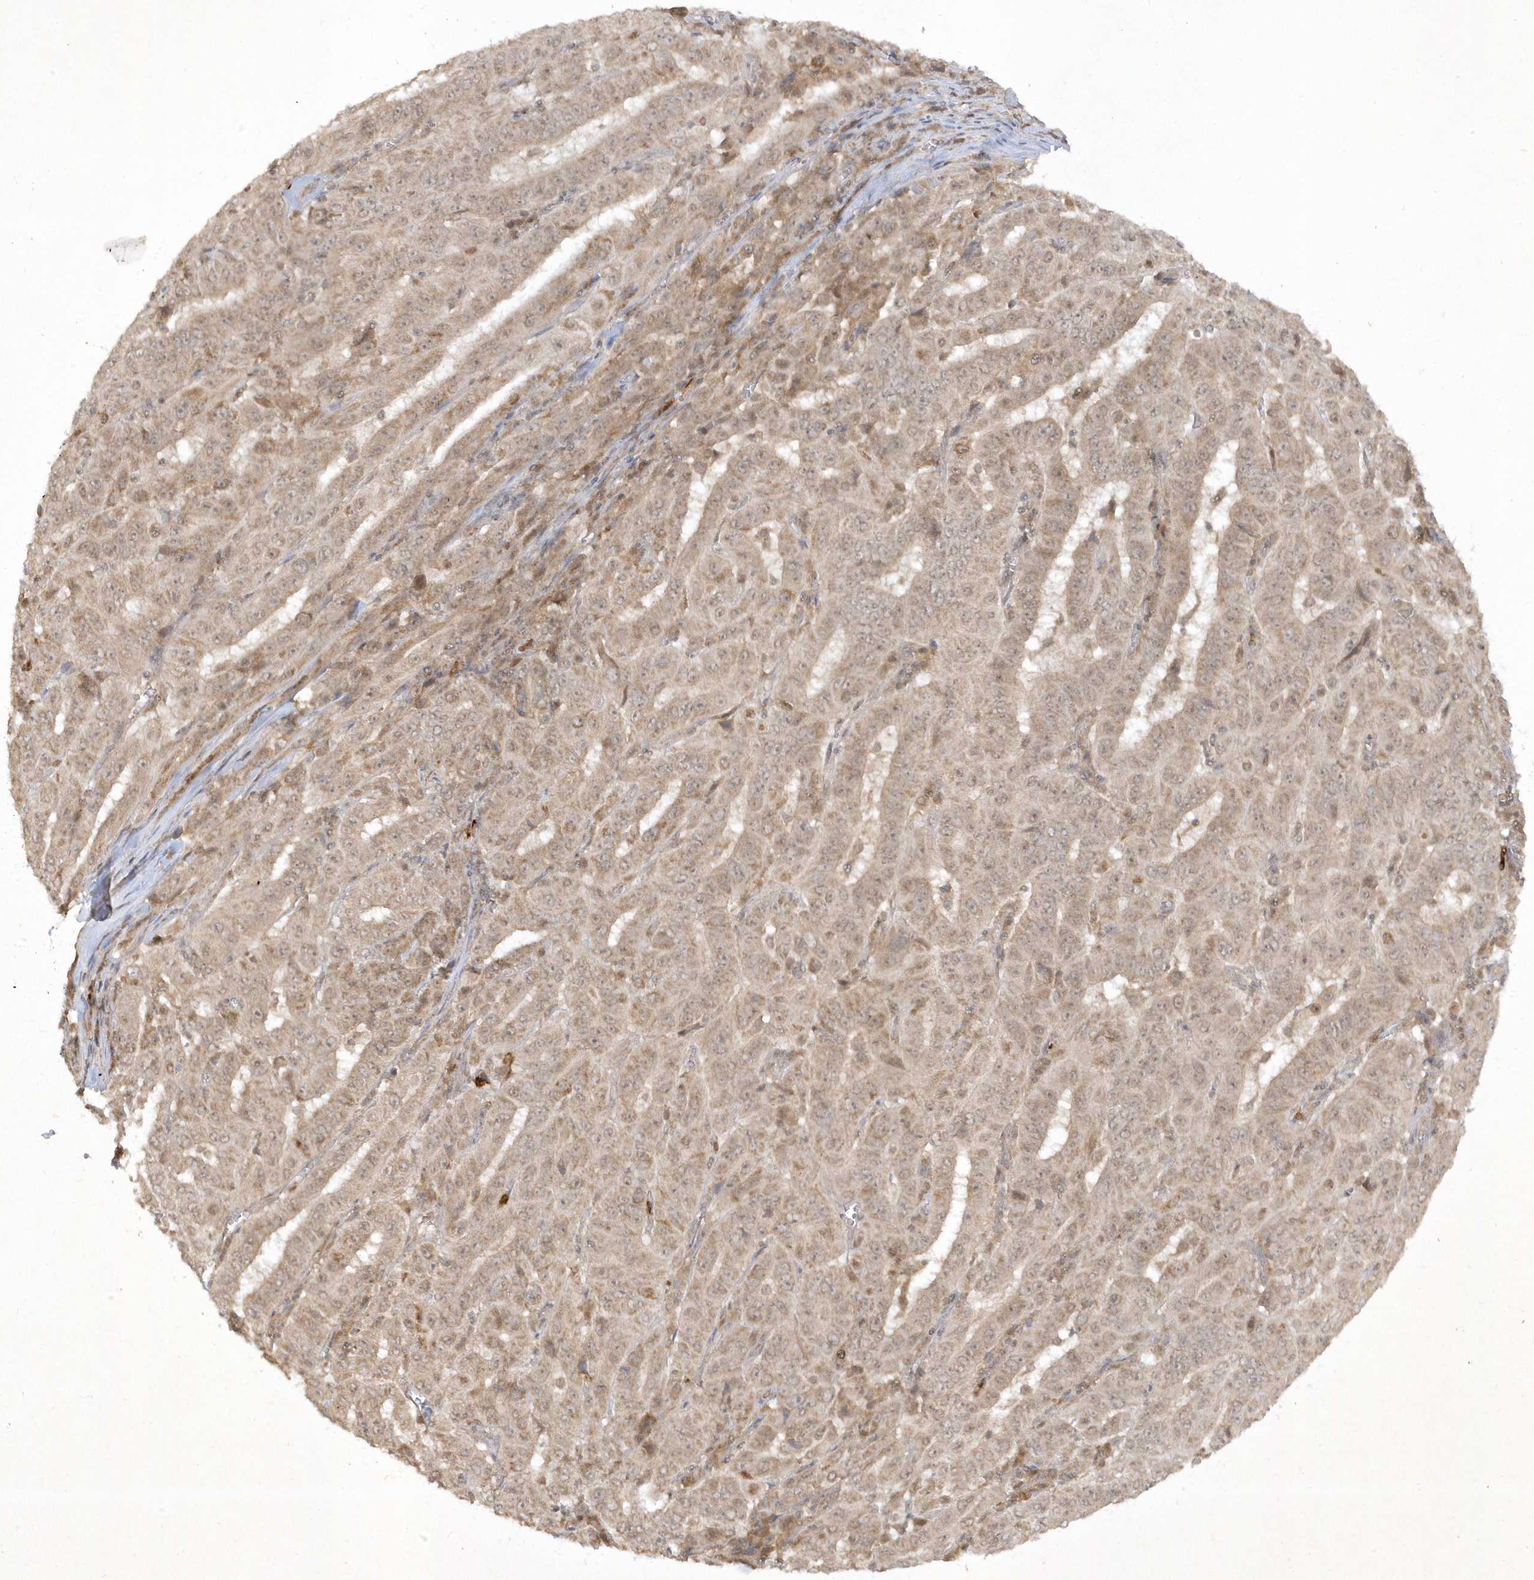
{"staining": {"intensity": "weak", "quantity": ">75%", "location": "cytoplasmic/membranous,nuclear"}, "tissue": "pancreatic cancer", "cell_type": "Tumor cells", "image_type": "cancer", "snomed": [{"axis": "morphology", "description": "Adenocarcinoma, NOS"}, {"axis": "topography", "description": "Pancreas"}], "caption": "IHC (DAB) staining of pancreatic cancer exhibits weak cytoplasmic/membranous and nuclear protein positivity in about >75% of tumor cells.", "gene": "ZNF213", "patient": {"sex": "male", "age": 63}}